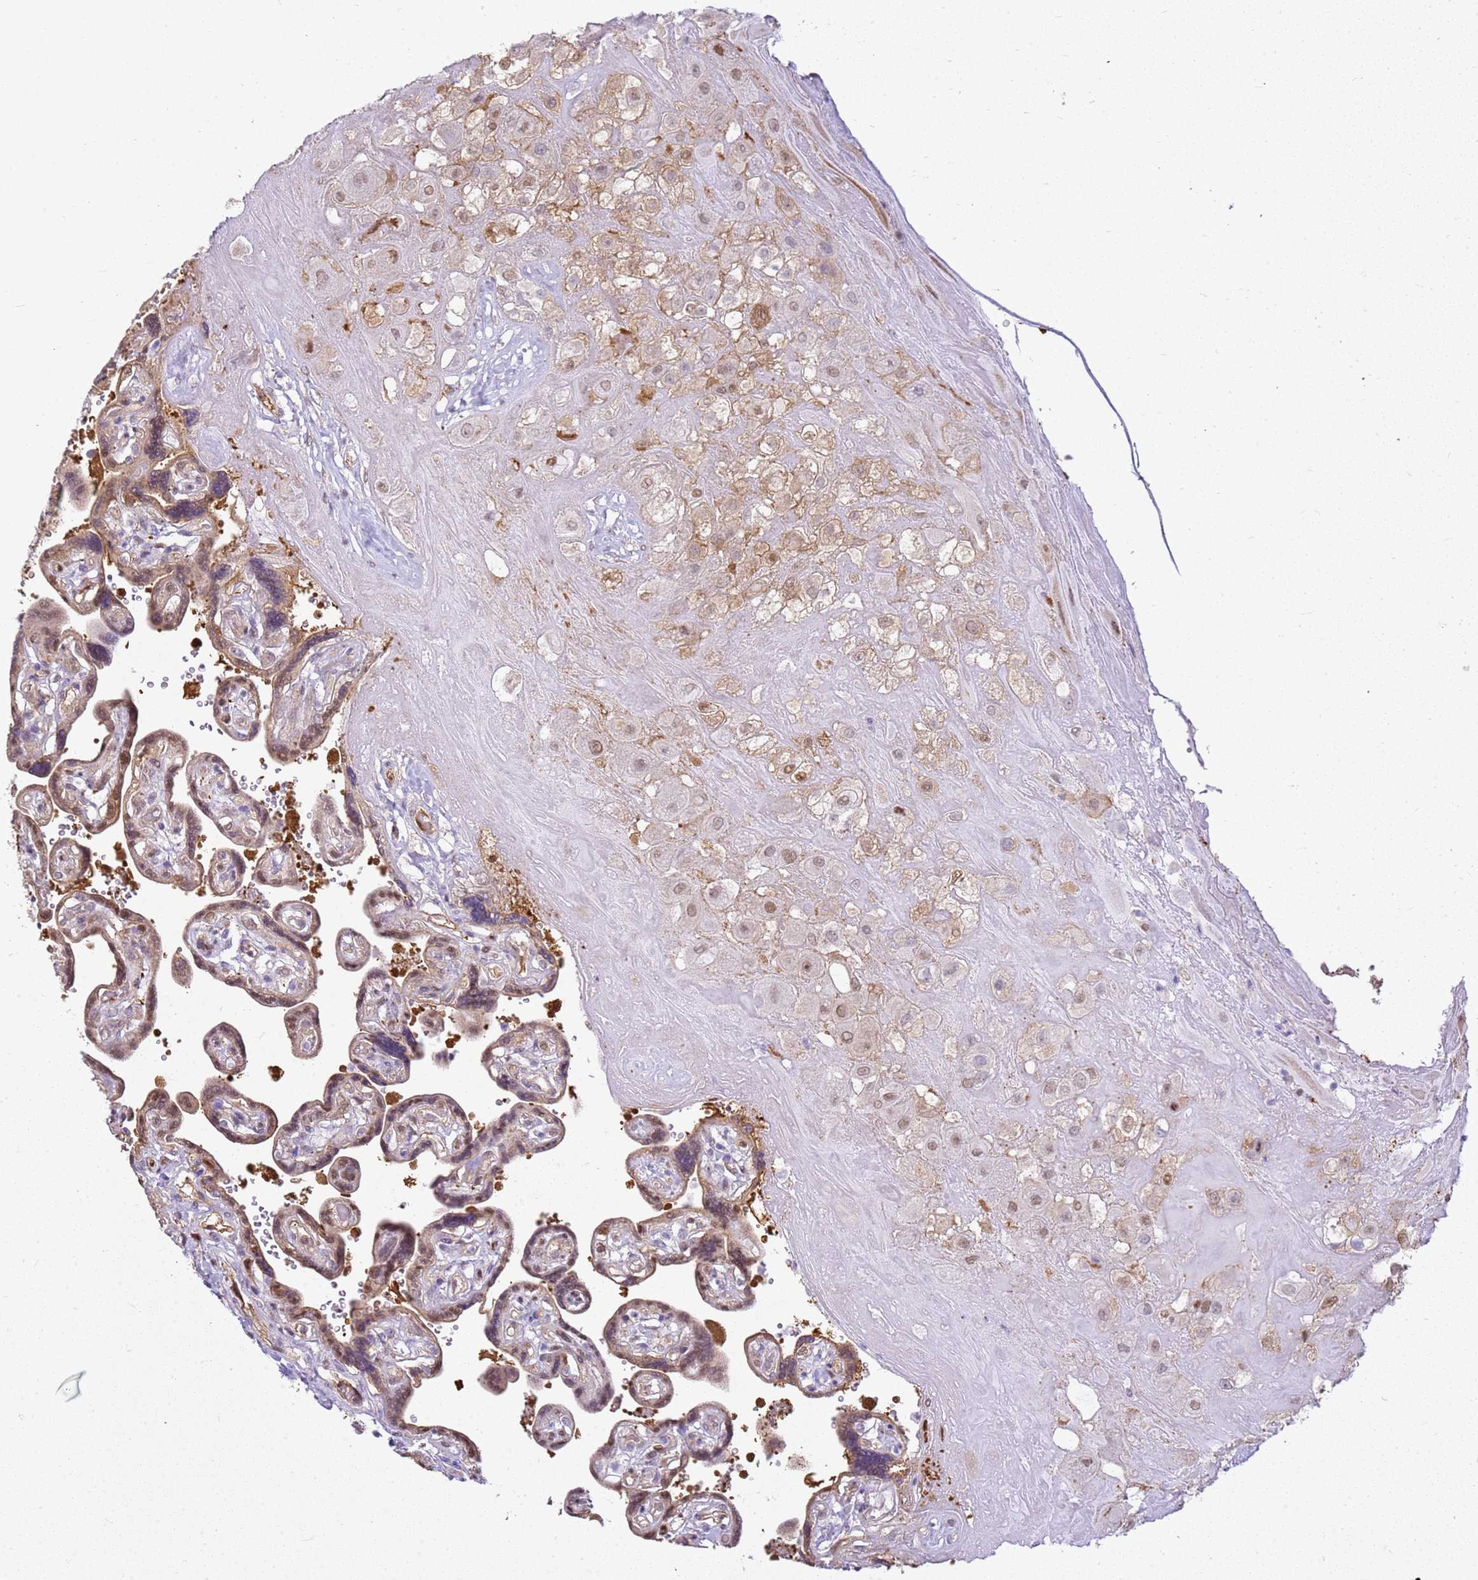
{"staining": {"intensity": "weak", "quantity": "<25%", "location": "cytoplasmic/membranous"}, "tissue": "placenta", "cell_type": "Decidual cells", "image_type": "normal", "snomed": [{"axis": "morphology", "description": "Normal tissue, NOS"}, {"axis": "topography", "description": "Placenta"}], "caption": "This histopathology image is of benign placenta stained with immunohistochemistry (IHC) to label a protein in brown with the nuclei are counter-stained blue. There is no staining in decidual cells.", "gene": "YWHAE", "patient": {"sex": "female", "age": 32}}